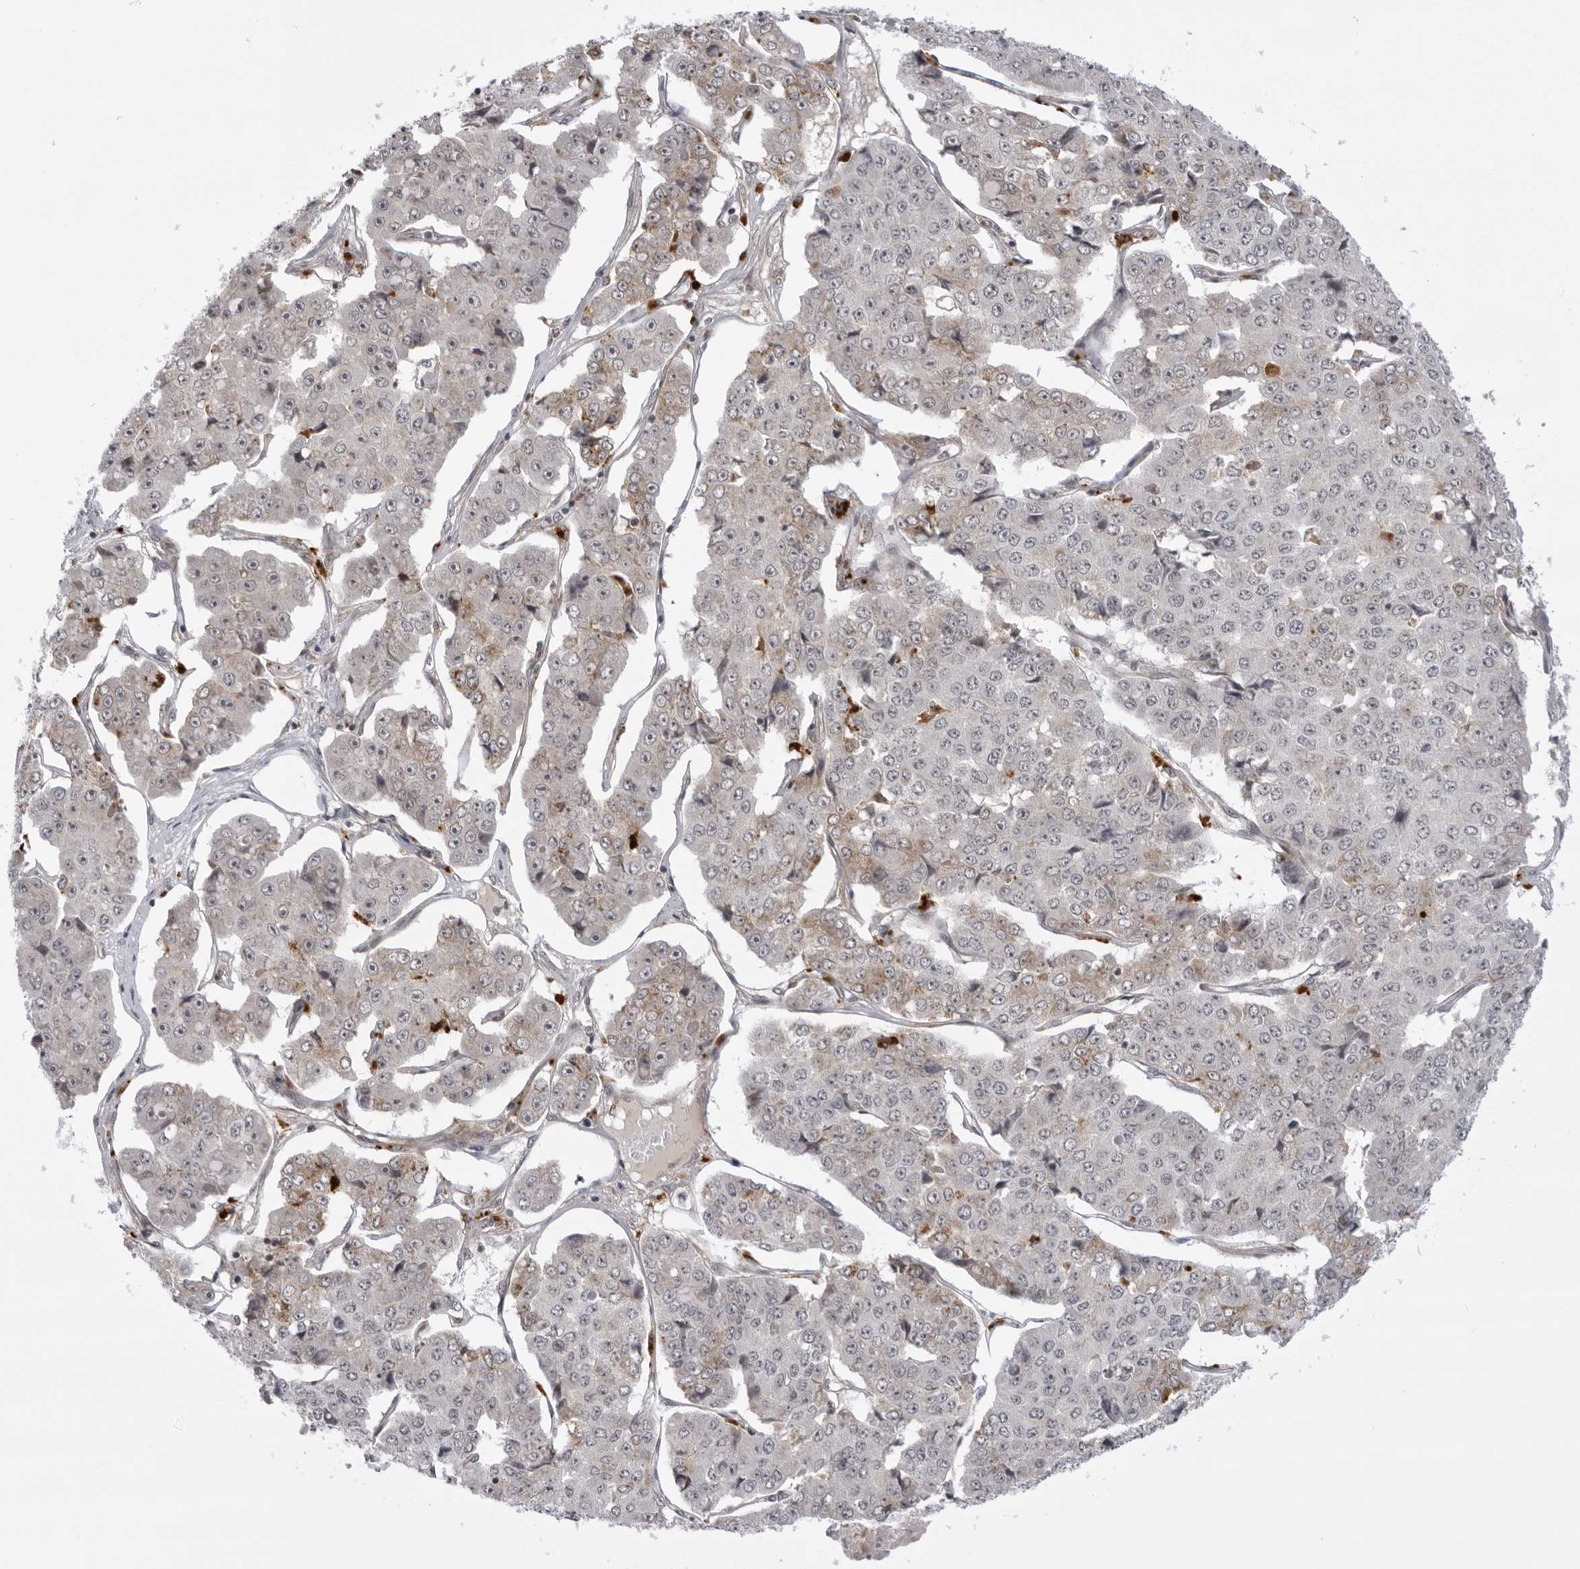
{"staining": {"intensity": "negative", "quantity": "none", "location": "none"}, "tissue": "pancreatic cancer", "cell_type": "Tumor cells", "image_type": "cancer", "snomed": [{"axis": "morphology", "description": "Adenocarcinoma, NOS"}, {"axis": "topography", "description": "Pancreas"}], "caption": "A micrograph of pancreatic cancer (adenocarcinoma) stained for a protein displays no brown staining in tumor cells.", "gene": "USP43", "patient": {"sex": "male", "age": 50}}